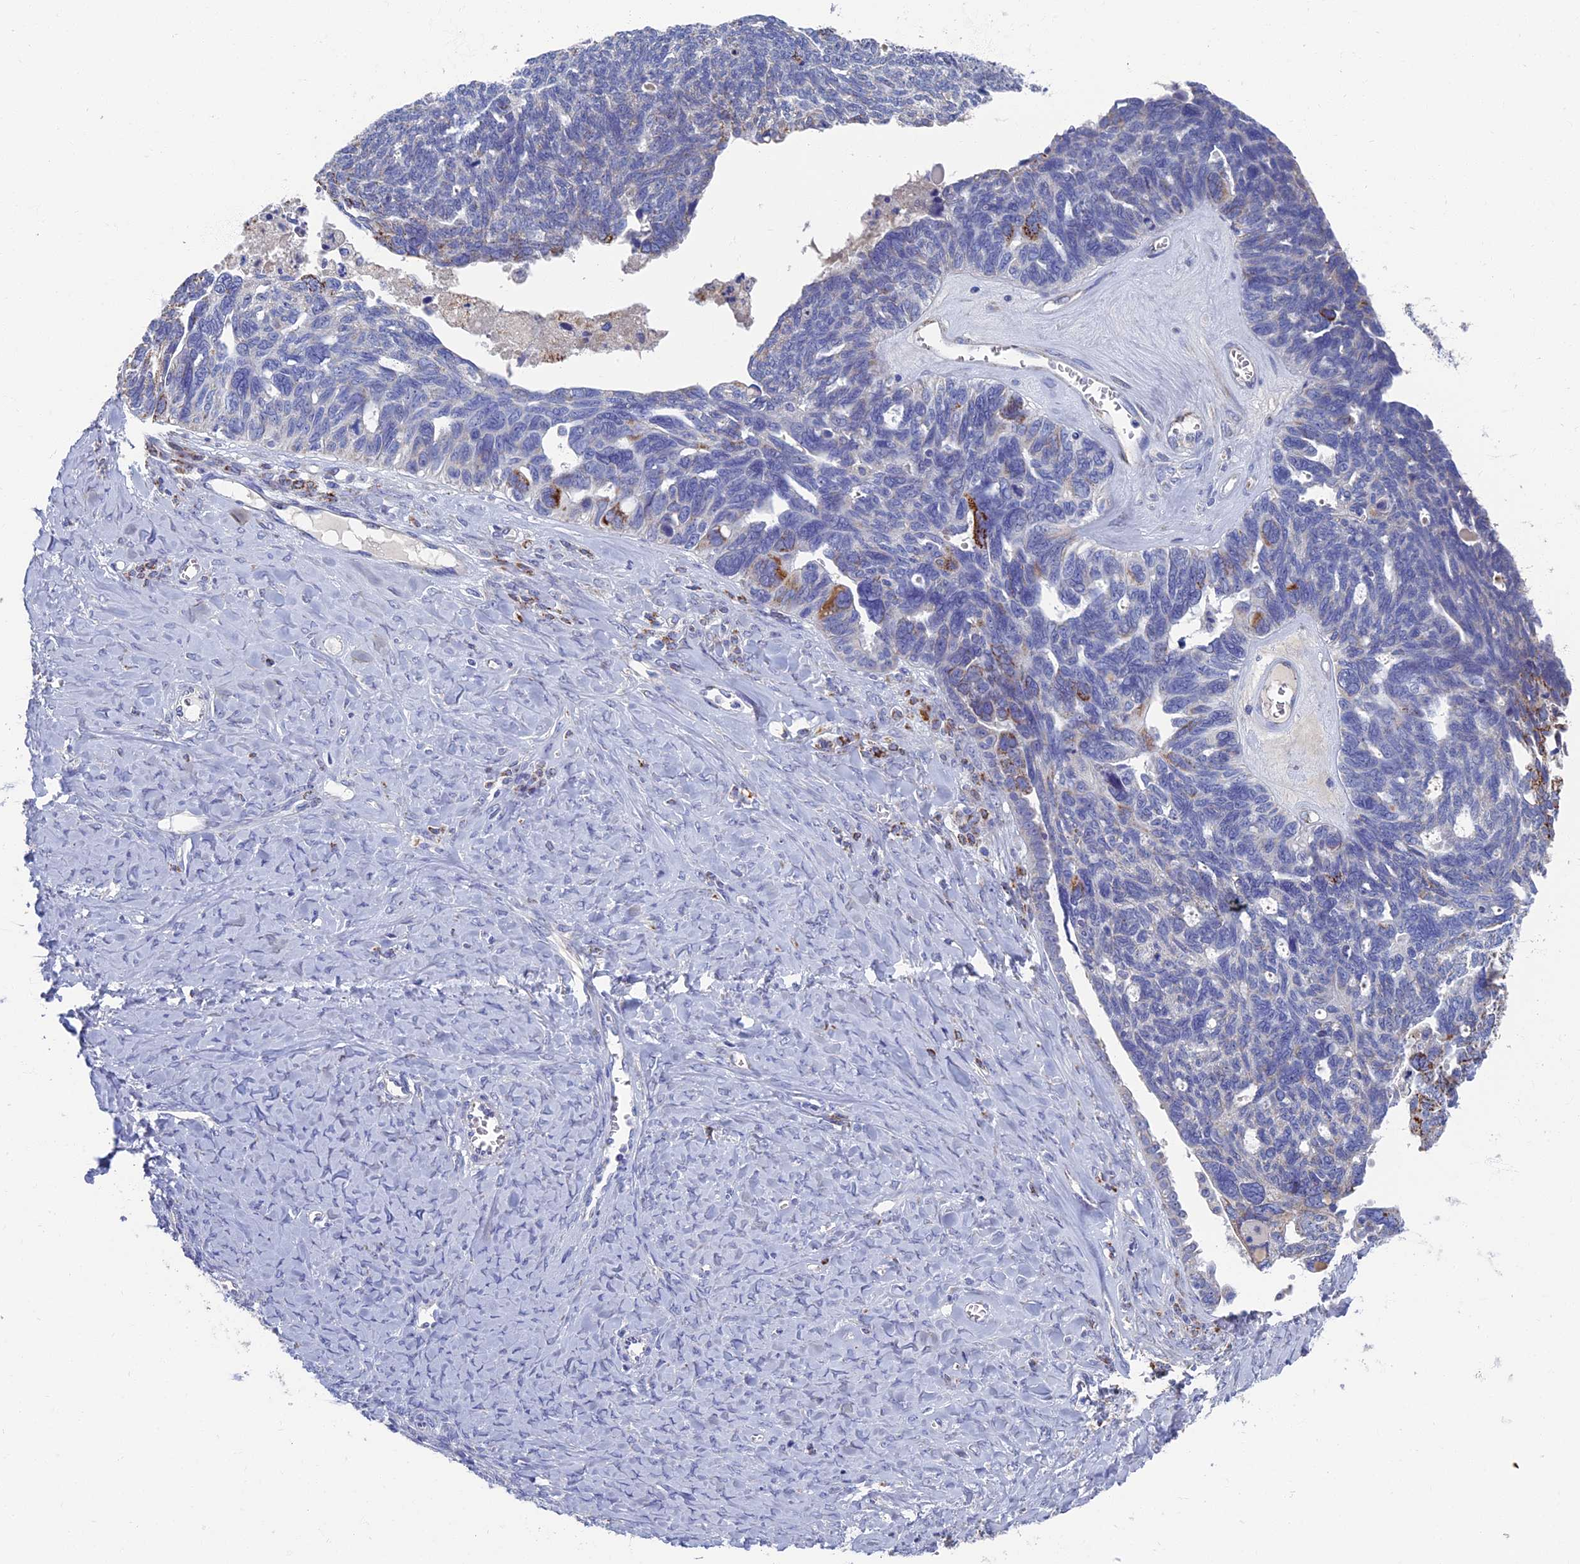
{"staining": {"intensity": "moderate", "quantity": "<25%", "location": "cytoplasmic/membranous"}, "tissue": "ovarian cancer", "cell_type": "Tumor cells", "image_type": "cancer", "snomed": [{"axis": "morphology", "description": "Cystadenocarcinoma, serous, NOS"}, {"axis": "topography", "description": "Ovary"}], "caption": "Protein expression analysis of ovarian cancer (serous cystadenocarcinoma) shows moderate cytoplasmic/membranous staining in approximately <25% of tumor cells.", "gene": "OAT", "patient": {"sex": "female", "age": 79}}